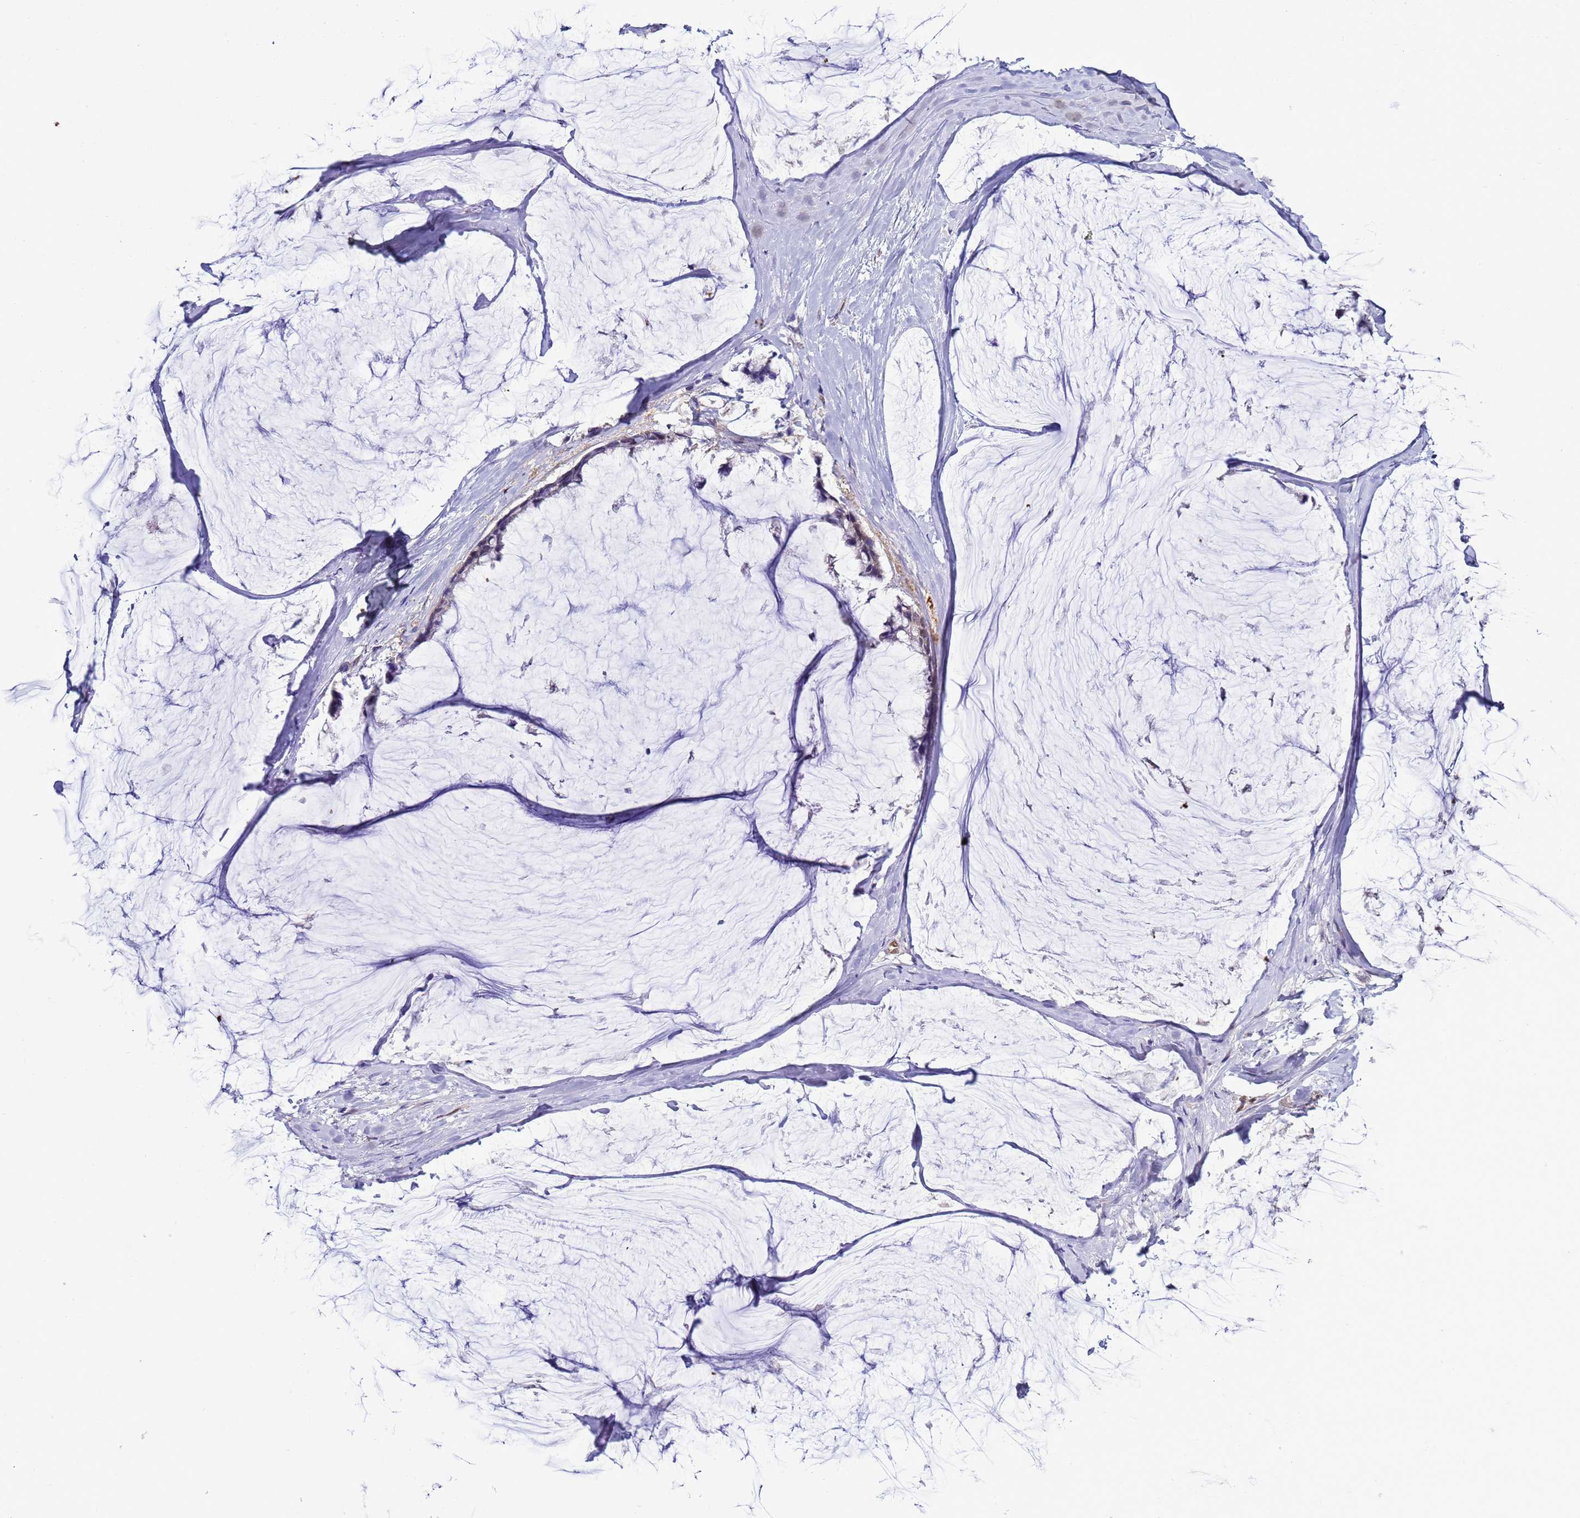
{"staining": {"intensity": "weak", "quantity": "<25%", "location": "cytoplasmic/membranous"}, "tissue": "ovarian cancer", "cell_type": "Tumor cells", "image_type": "cancer", "snomed": [{"axis": "morphology", "description": "Cystadenocarcinoma, mucinous, NOS"}, {"axis": "topography", "description": "Ovary"}], "caption": "The photomicrograph displays no staining of tumor cells in mucinous cystadenocarcinoma (ovarian).", "gene": "DDI2", "patient": {"sex": "female", "age": 39}}